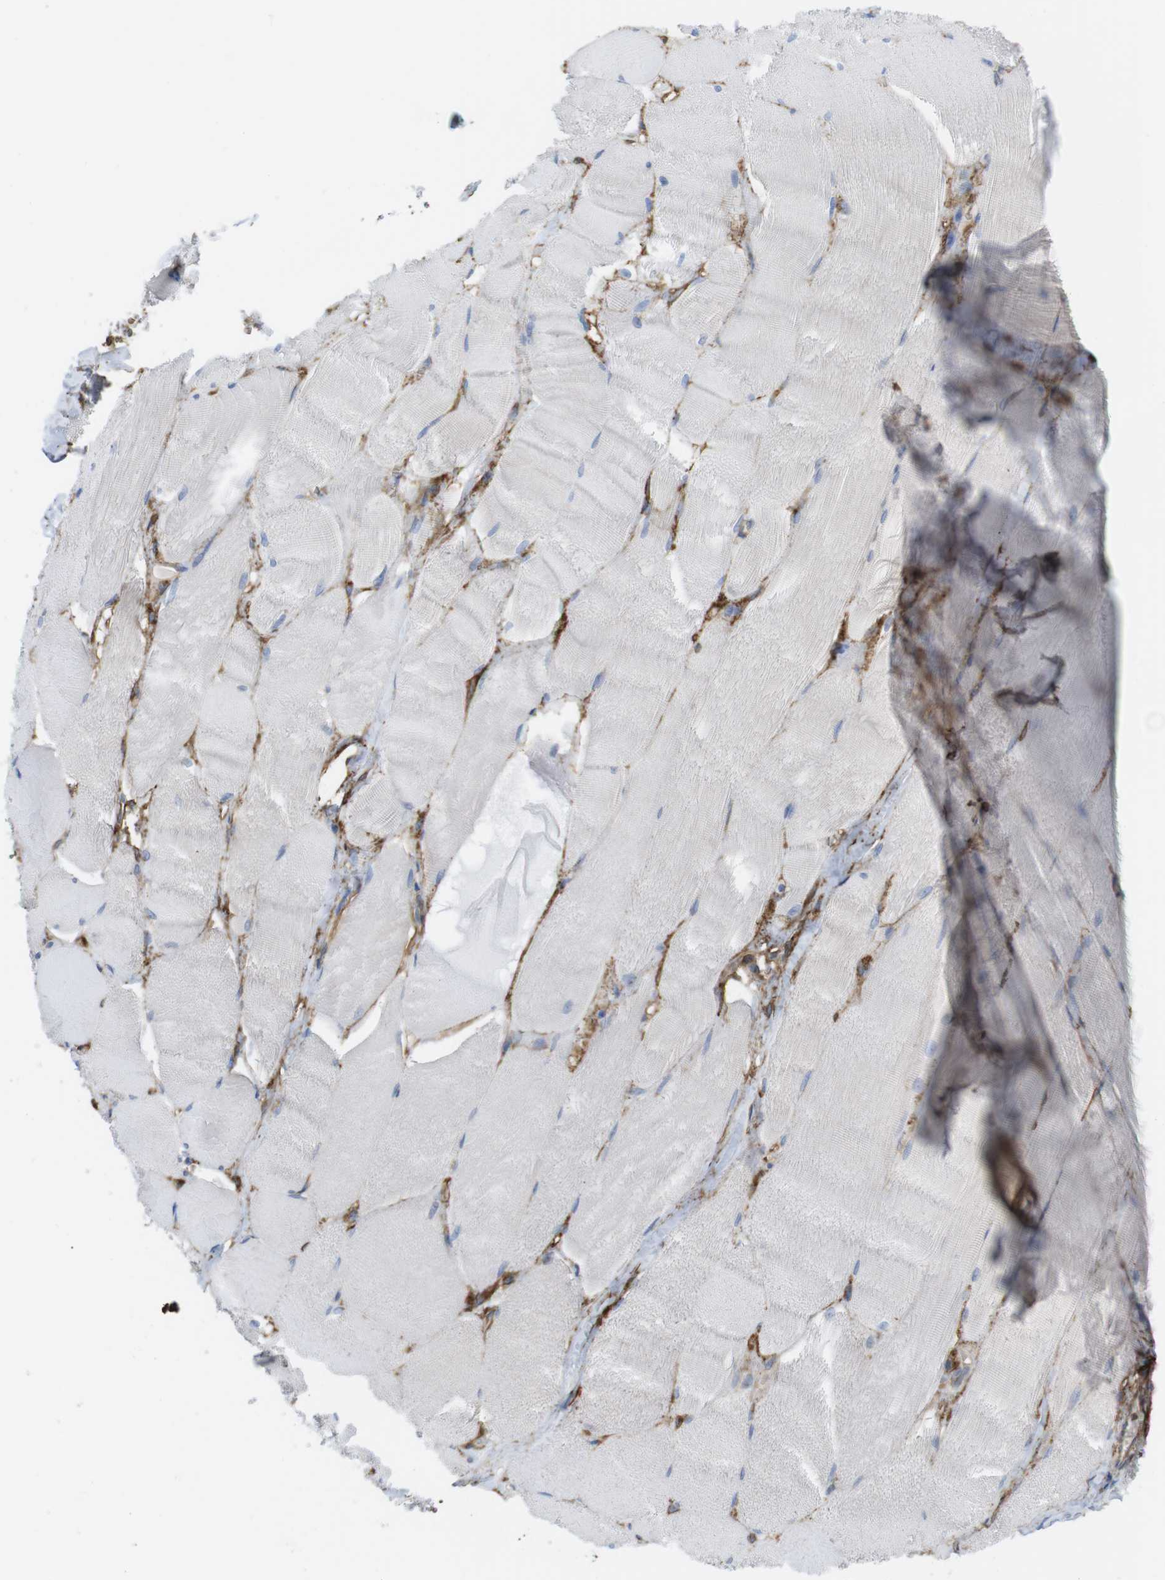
{"staining": {"intensity": "negative", "quantity": "none", "location": "none"}, "tissue": "skeletal muscle", "cell_type": "Myocytes", "image_type": "normal", "snomed": [{"axis": "morphology", "description": "Normal tissue, NOS"}, {"axis": "morphology", "description": "Squamous cell carcinoma, NOS"}, {"axis": "topography", "description": "Skeletal muscle"}], "caption": "Skeletal muscle stained for a protein using IHC reveals no expression myocytes.", "gene": "CYBRD1", "patient": {"sex": "male", "age": 51}}